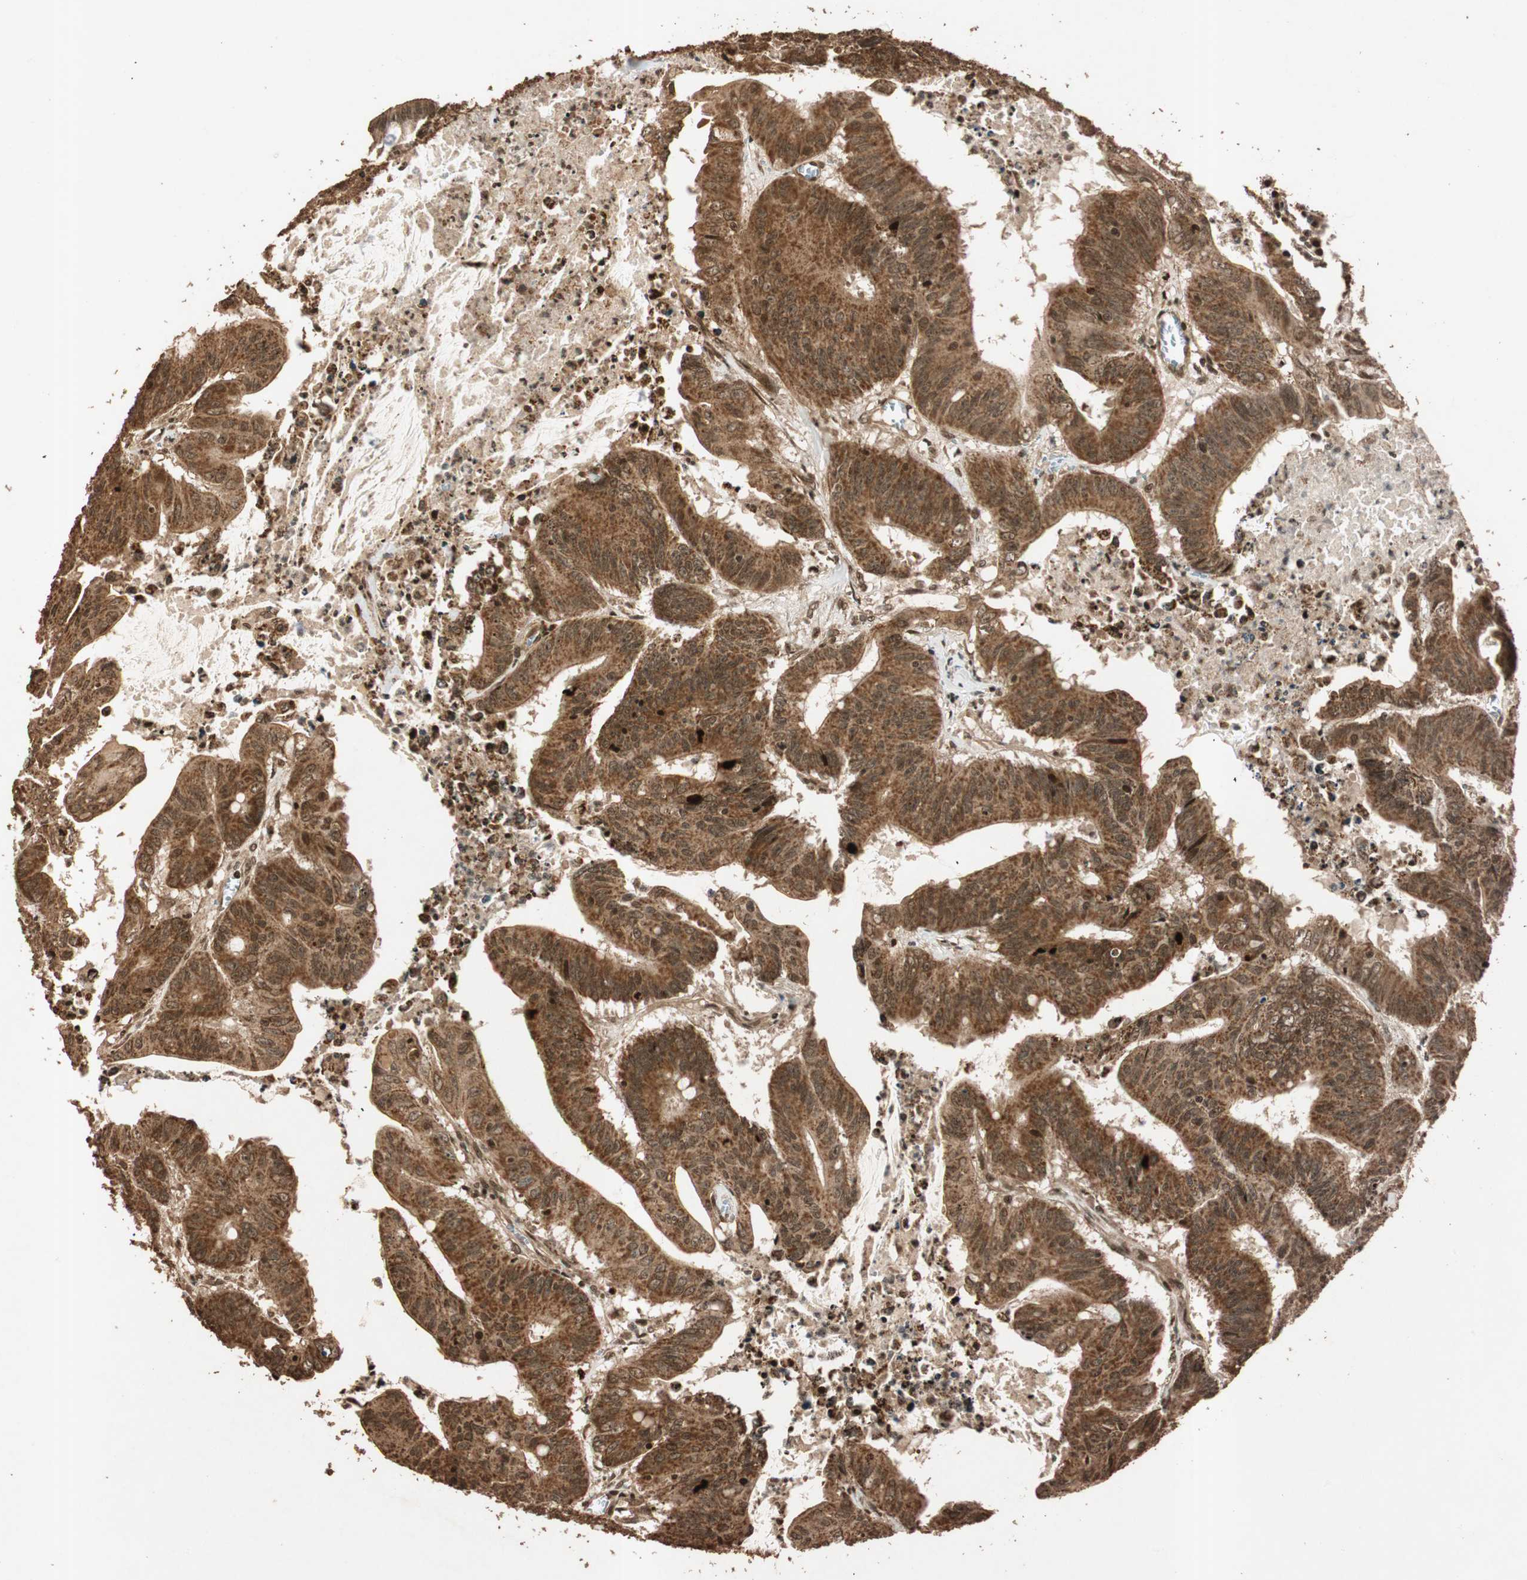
{"staining": {"intensity": "moderate", "quantity": ">75%", "location": "cytoplasmic/membranous"}, "tissue": "colorectal cancer", "cell_type": "Tumor cells", "image_type": "cancer", "snomed": [{"axis": "morphology", "description": "Adenocarcinoma, NOS"}, {"axis": "topography", "description": "Colon"}], "caption": "This is a photomicrograph of immunohistochemistry staining of colorectal cancer, which shows moderate staining in the cytoplasmic/membranous of tumor cells.", "gene": "ALKBH5", "patient": {"sex": "male", "age": 45}}